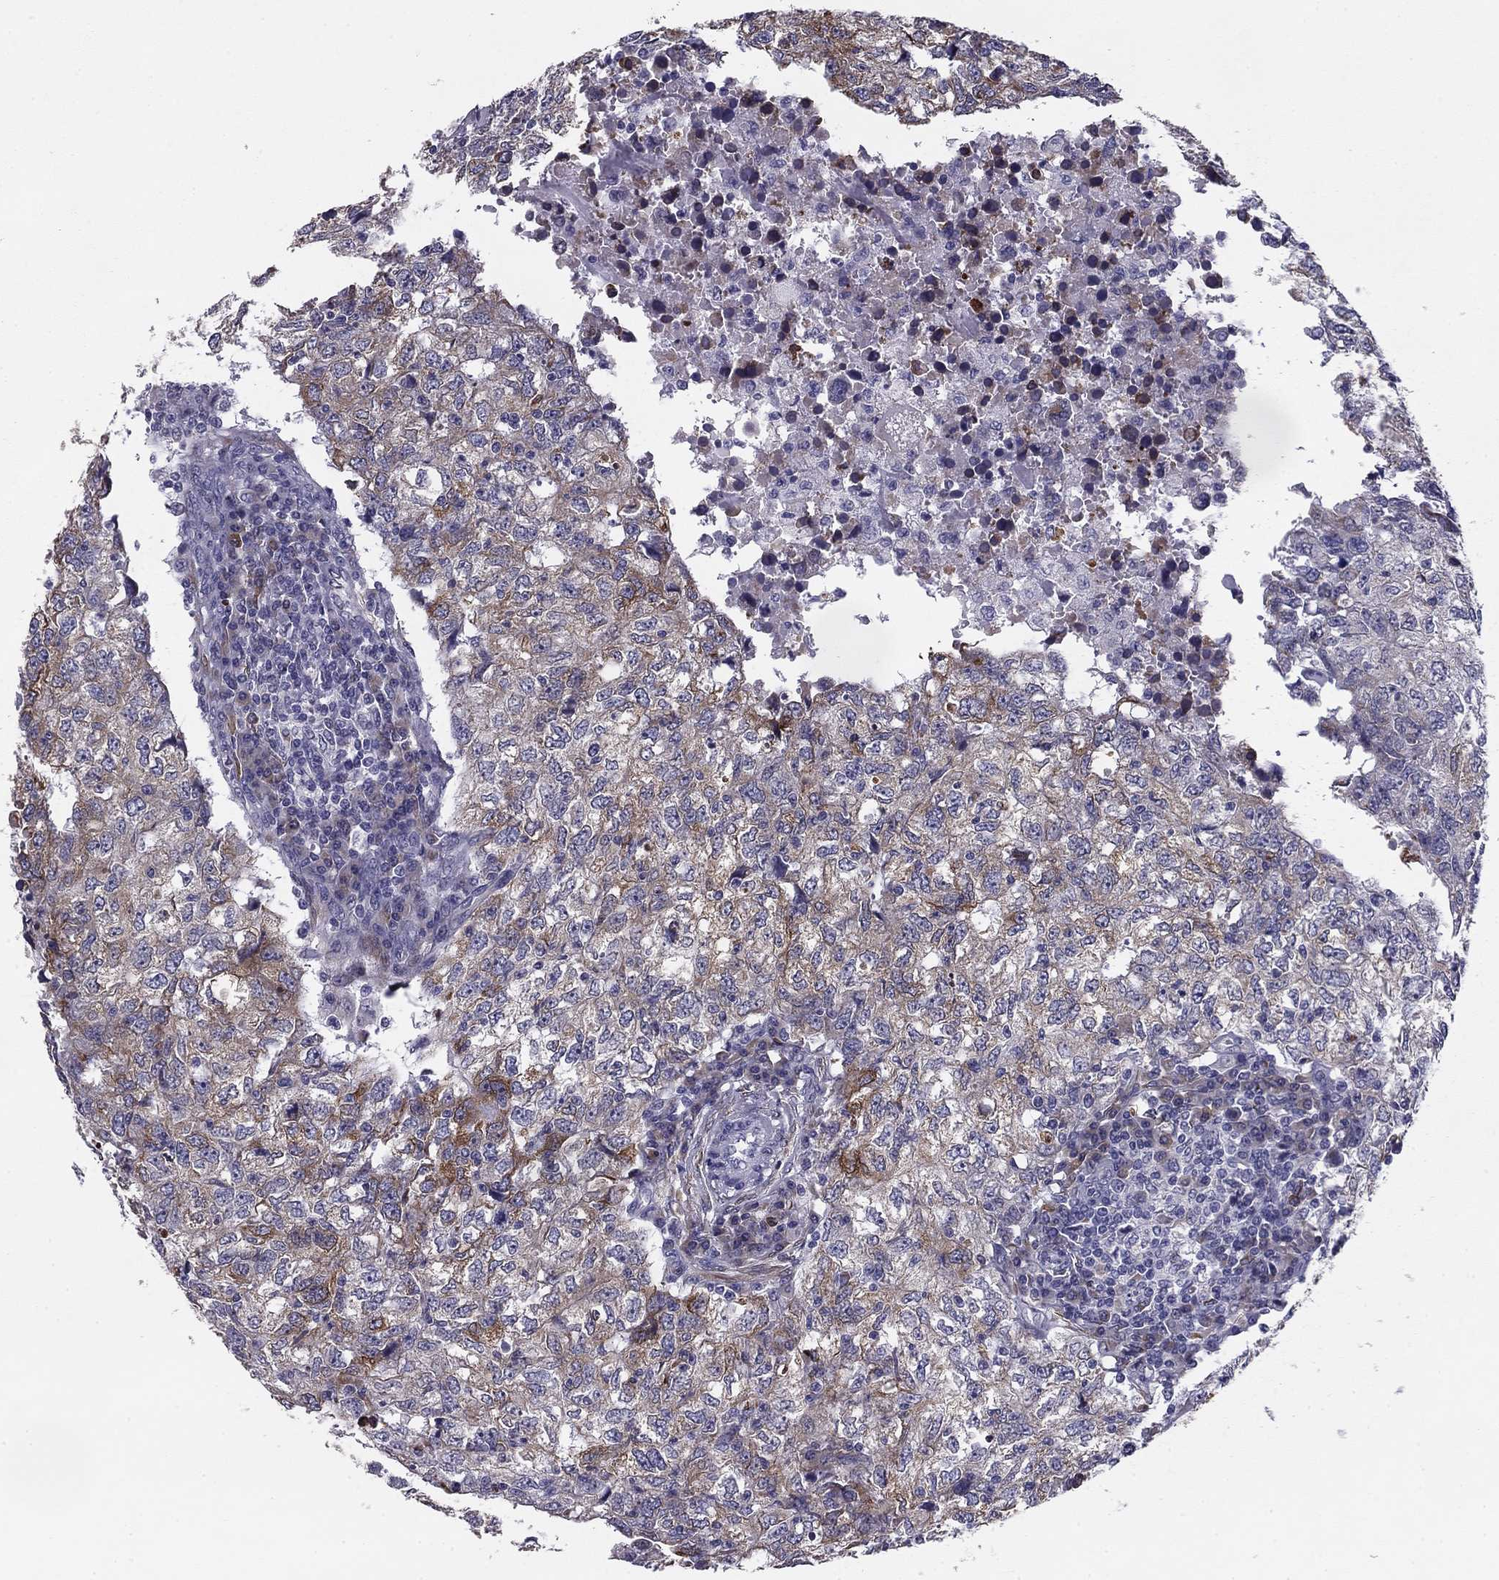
{"staining": {"intensity": "strong", "quantity": "25%-75%", "location": "cytoplasmic/membranous"}, "tissue": "breast cancer", "cell_type": "Tumor cells", "image_type": "cancer", "snomed": [{"axis": "morphology", "description": "Duct carcinoma"}, {"axis": "topography", "description": "Breast"}], "caption": "Immunohistochemical staining of breast invasive ductal carcinoma displays high levels of strong cytoplasmic/membranous staining in approximately 25%-75% of tumor cells. The protein of interest is shown in brown color, while the nuclei are stained blue.", "gene": "TMED3", "patient": {"sex": "female", "age": 30}}